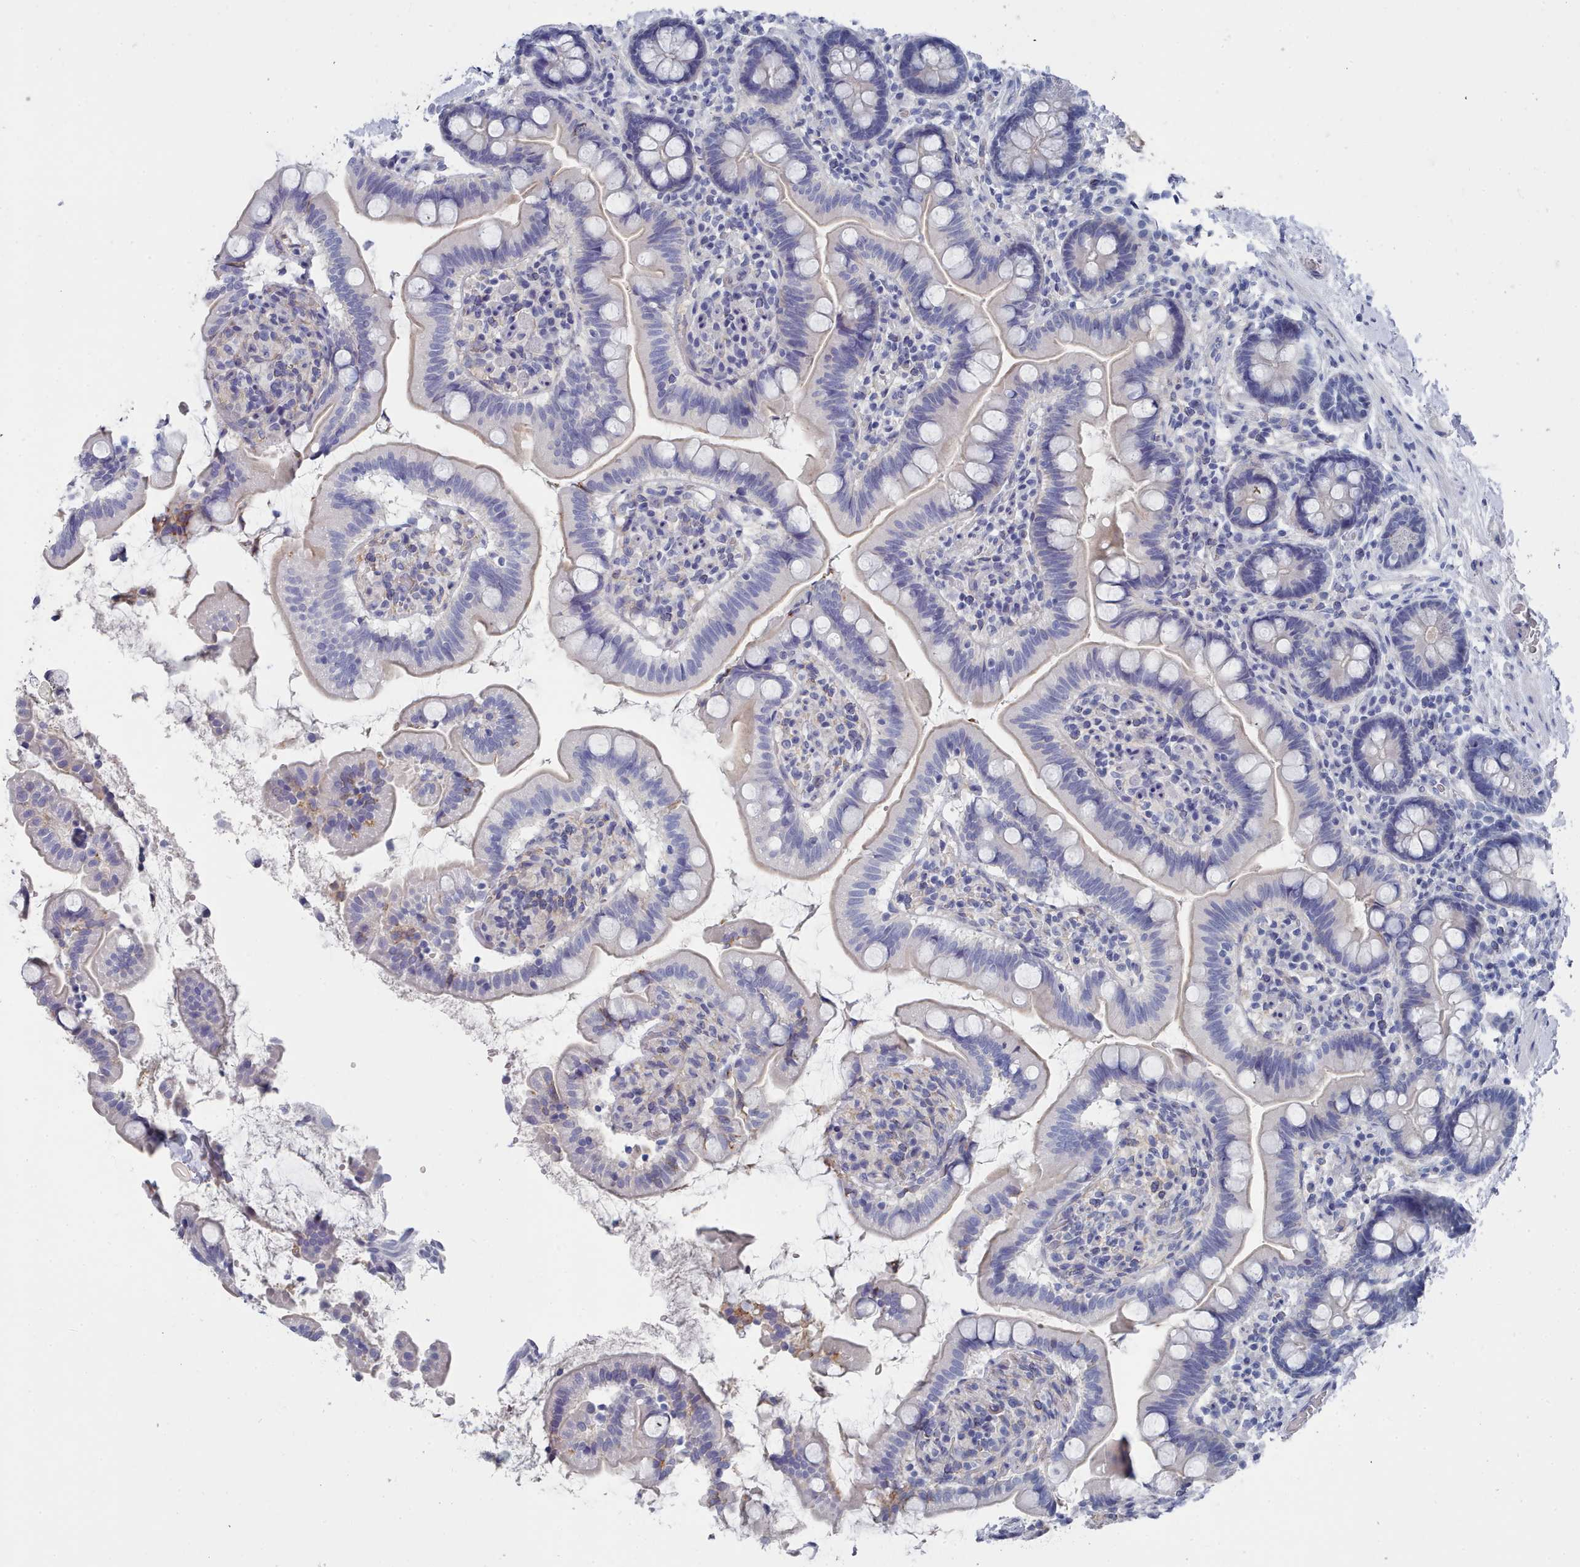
{"staining": {"intensity": "negative", "quantity": "none", "location": "none"}, "tissue": "small intestine", "cell_type": "Glandular cells", "image_type": "normal", "snomed": [{"axis": "morphology", "description": "Normal tissue, NOS"}, {"axis": "topography", "description": "Small intestine"}], "caption": "IHC of normal small intestine reveals no positivity in glandular cells.", "gene": "ENSG00000285188", "patient": {"sex": "female", "age": 64}}